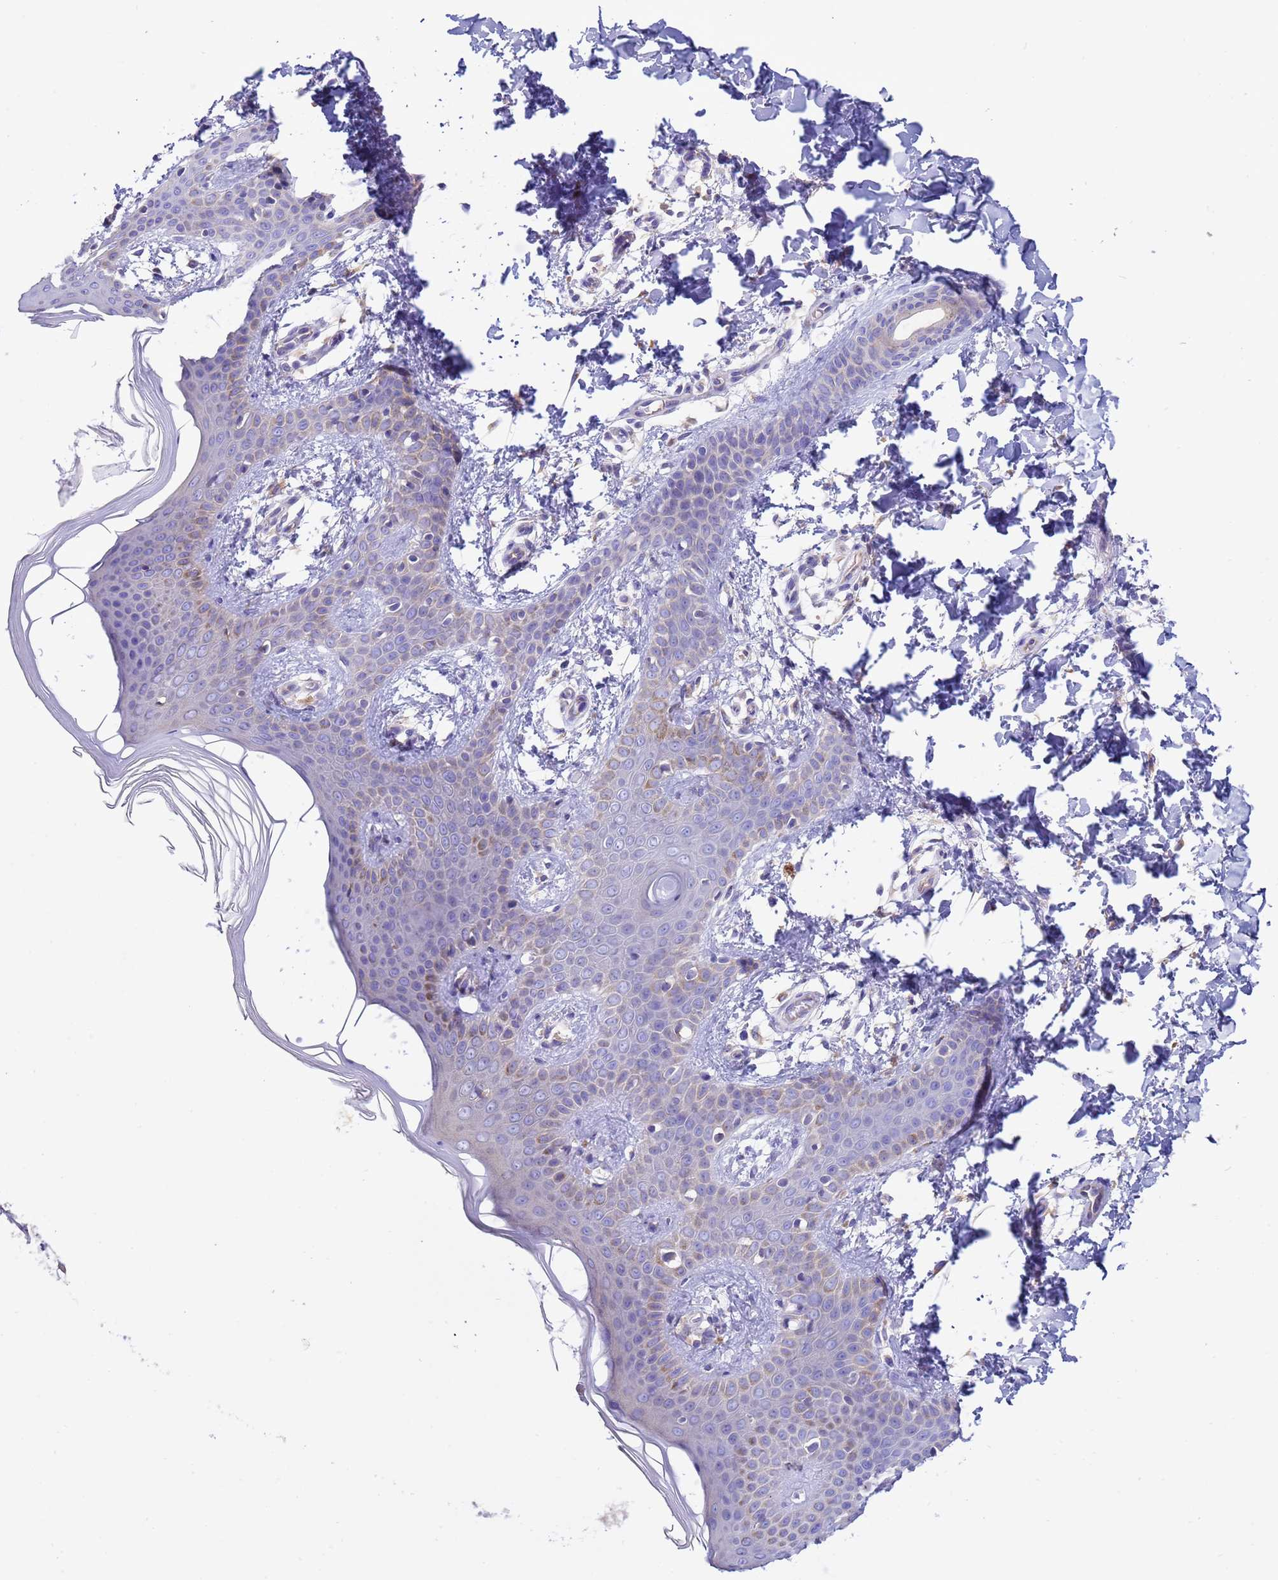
{"staining": {"intensity": "negative", "quantity": "none", "location": "none"}, "tissue": "skin", "cell_type": "Fibroblasts", "image_type": "normal", "snomed": [{"axis": "morphology", "description": "Normal tissue, NOS"}, {"axis": "topography", "description": "Skin"}], "caption": "A high-resolution photomicrograph shows immunohistochemistry (IHC) staining of normal skin, which displays no significant expression in fibroblasts.", "gene": "ANAPC1", "patient": {"sex": "male", "age": 36}}